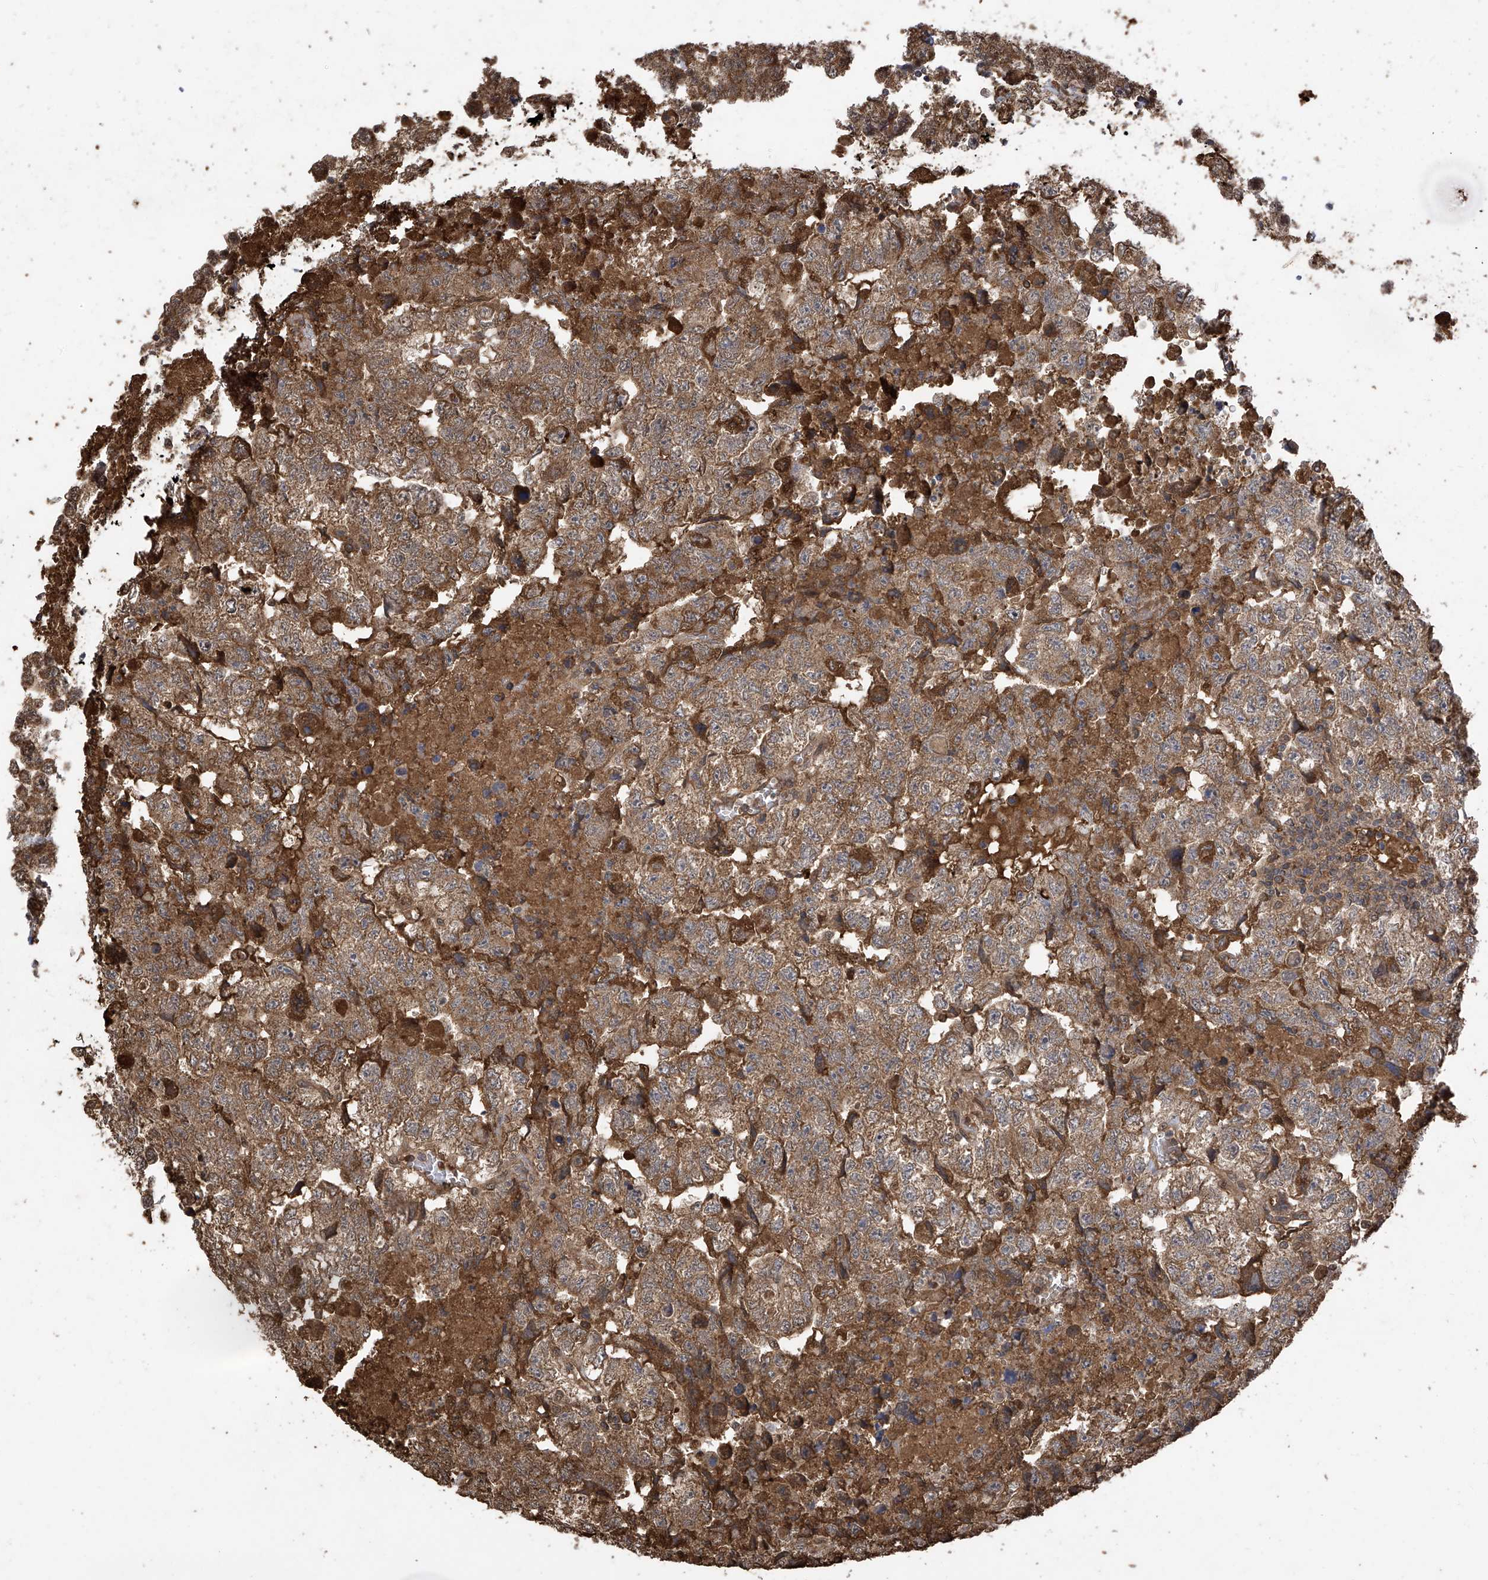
{"staining": {"intensity": "moderate", "quantity": ">75%", "location": "cytoplasmic/membranous"}, "tissue": "testis cancer", "cell_type": "Tumor cells", "image_type": "cancer", "snomed": [{"axis": "morphology", "description": "Carcinoma, Embryonal, NOS"}, {"axis": "topography", "description": "Testis"}], "caption": "IHC (DAB (3,3'-diaminobenzidine)) staining of testis cancer reveals moderate cytoplasmic/membranous protein expression in about >75% of tumor cells. (Brightfield microscopy of DAB IHC at high magnification).", "gene": "PNPT1", "patient": {"sex": "male", "age": 36}}